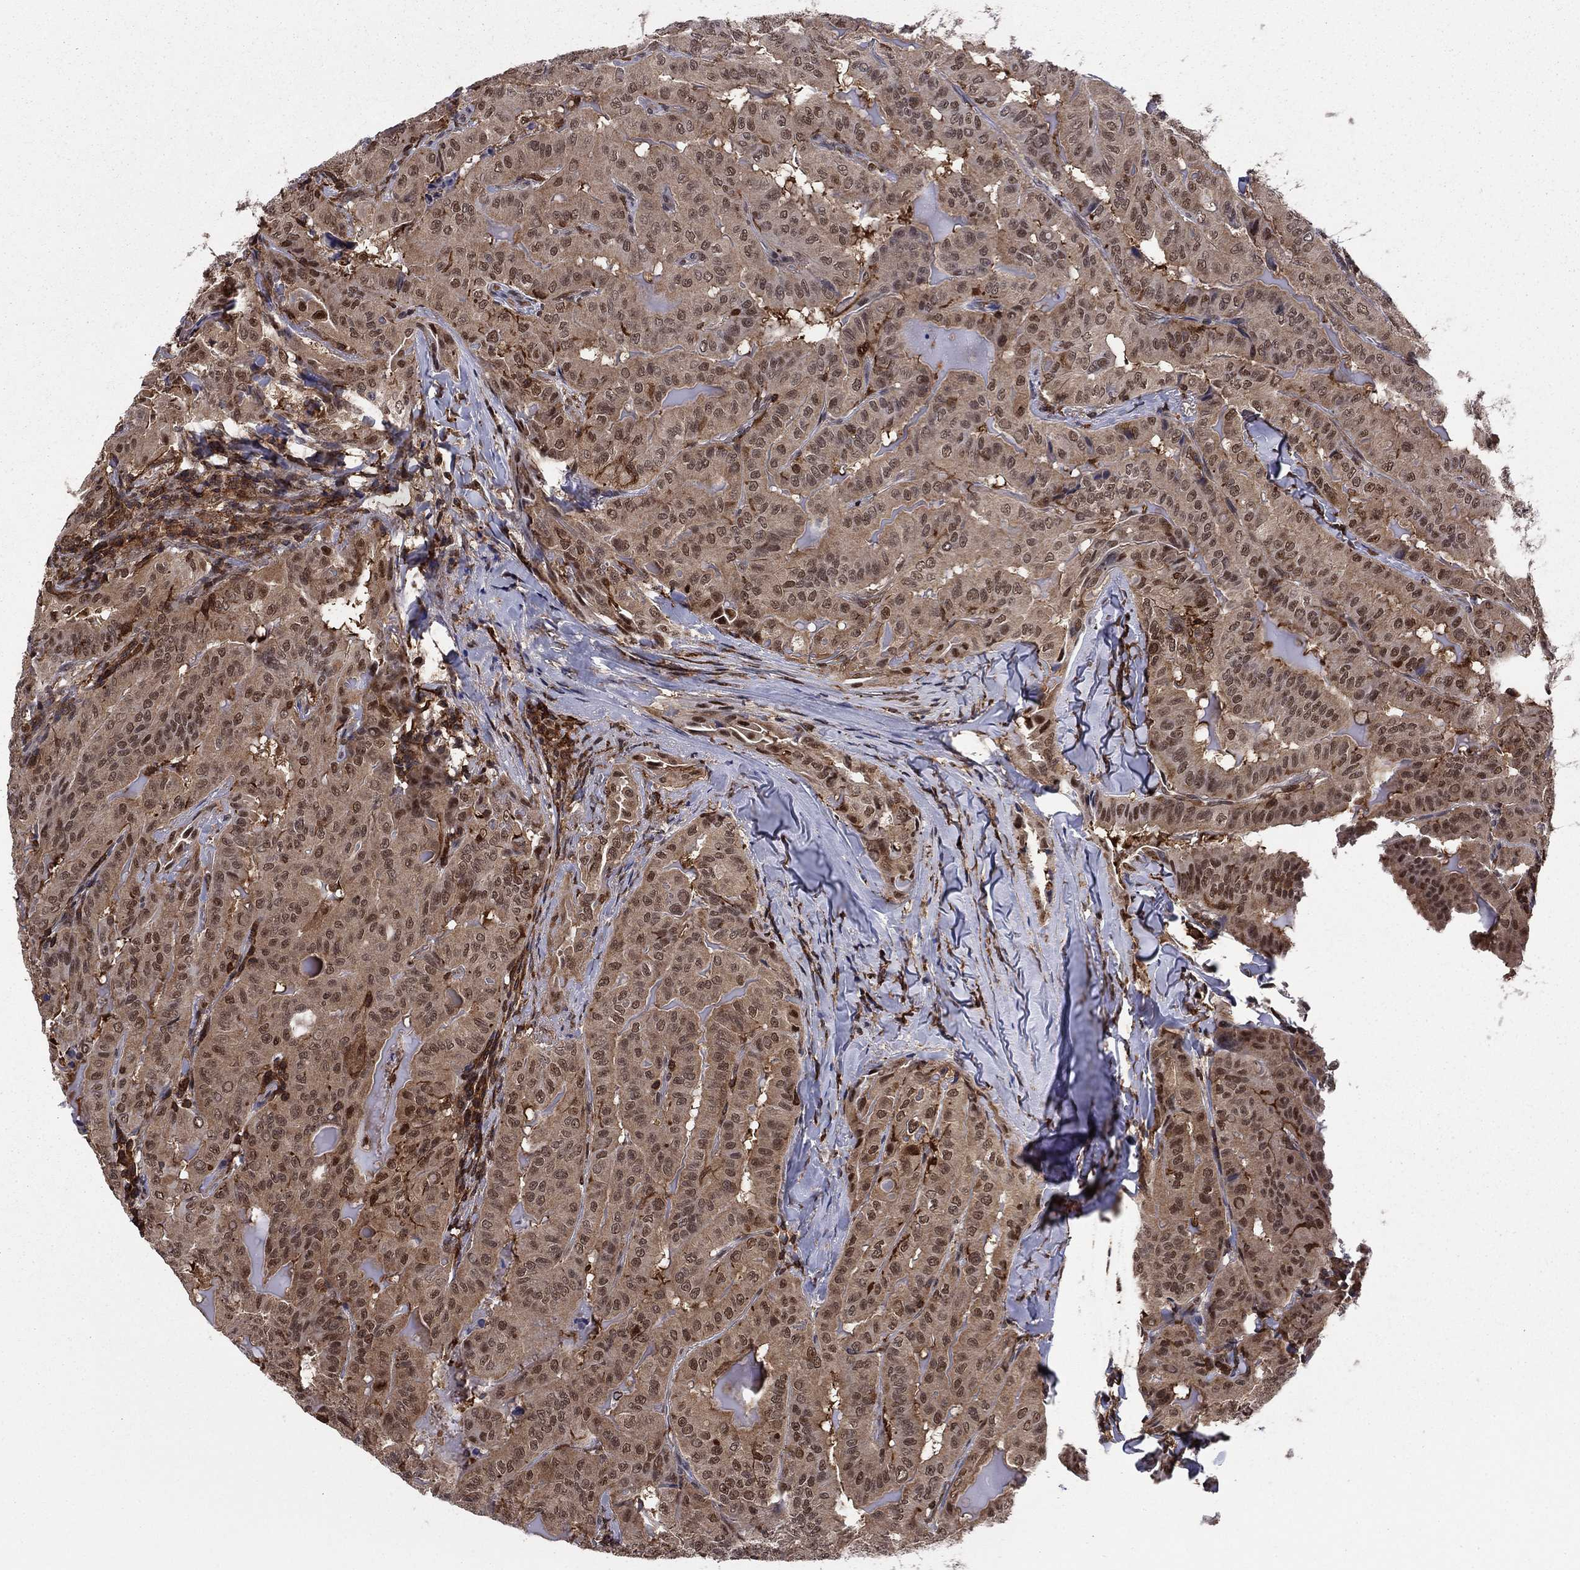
{"staining": {"intensity": "moderate", "quantity": "25%-75%", "location": "nuclear"}, "tissue": "thyroid cancer", "cell_type": "Tumor cells", "image_type": "cancer", "snomed": [{"axis": "morphology", "description": "Papillary adenocarcinoma, NOS"}, {"axis": "topography", "description": "Thyroid gland"}], "caption": "Immunohistochemical staining of thyroid cancer displays medium levels of moderate nuclear protein positivity in approximately 25%-75% of tumor cells.", "gene": "PSMD2", "patient": {"sex": "female", "age": 68}}